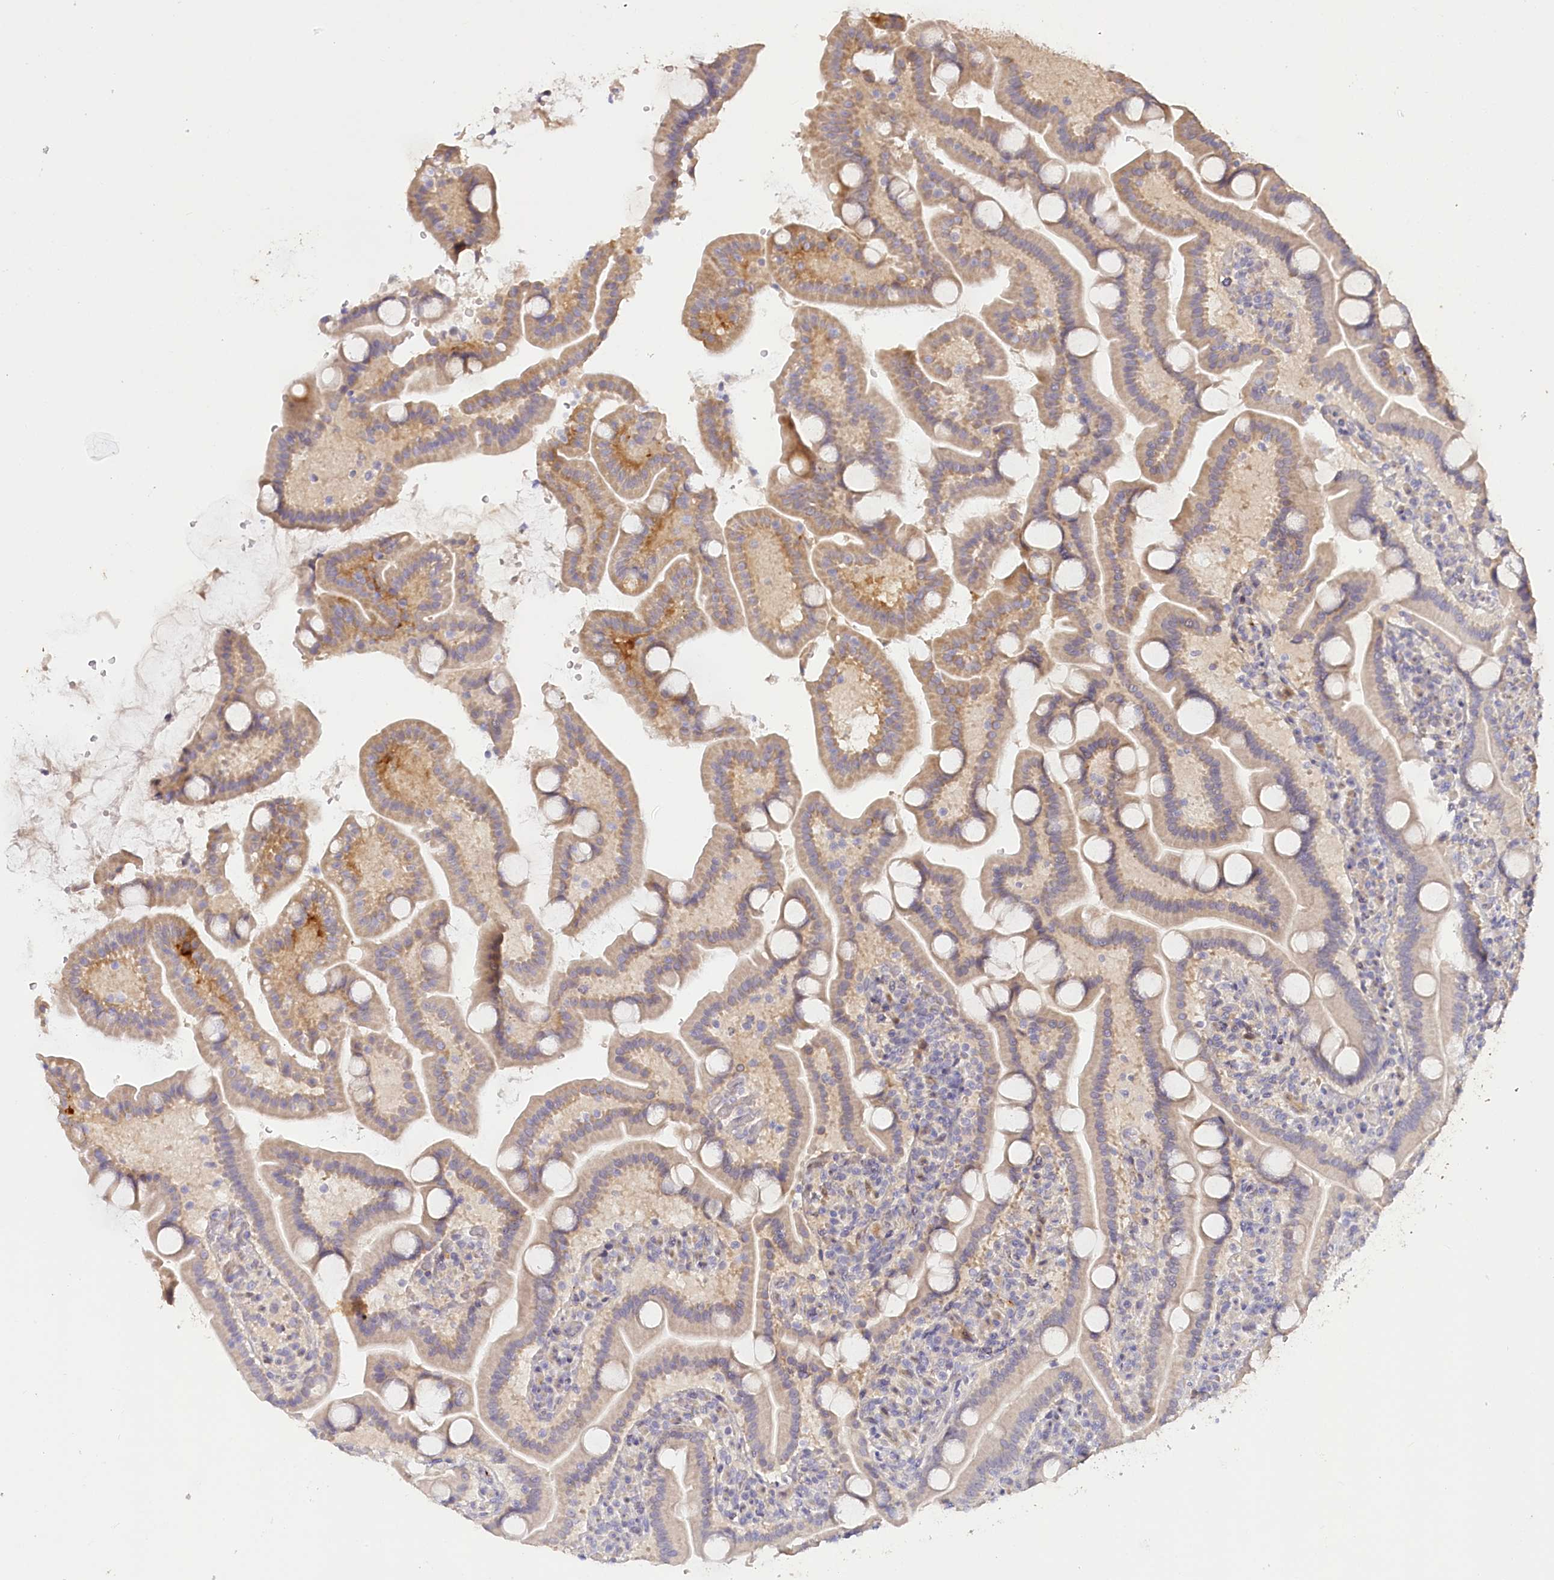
{"staining": {"intensity": "moderate", "quantity": ">75%", "location": "cytoplasmic/membranous"}, "tissue": "duodenum", "cell_type": "Glandular cells", "image_type": "normal", "snomed": [{"axis": "morphology", "description": "Normal tissue, NOS"}, {"axis": "topography", "description": "Duodenum"}], "caption": "An immunohistochemistry (IHC) image of normal tissue is shown. Protein staining in brown shows moderate cytoplasmic/membranous positivity in duodenum within glandular cells.", "gene": "IRAK1BP1", "patient": {"sex": "male", "age": 55}}